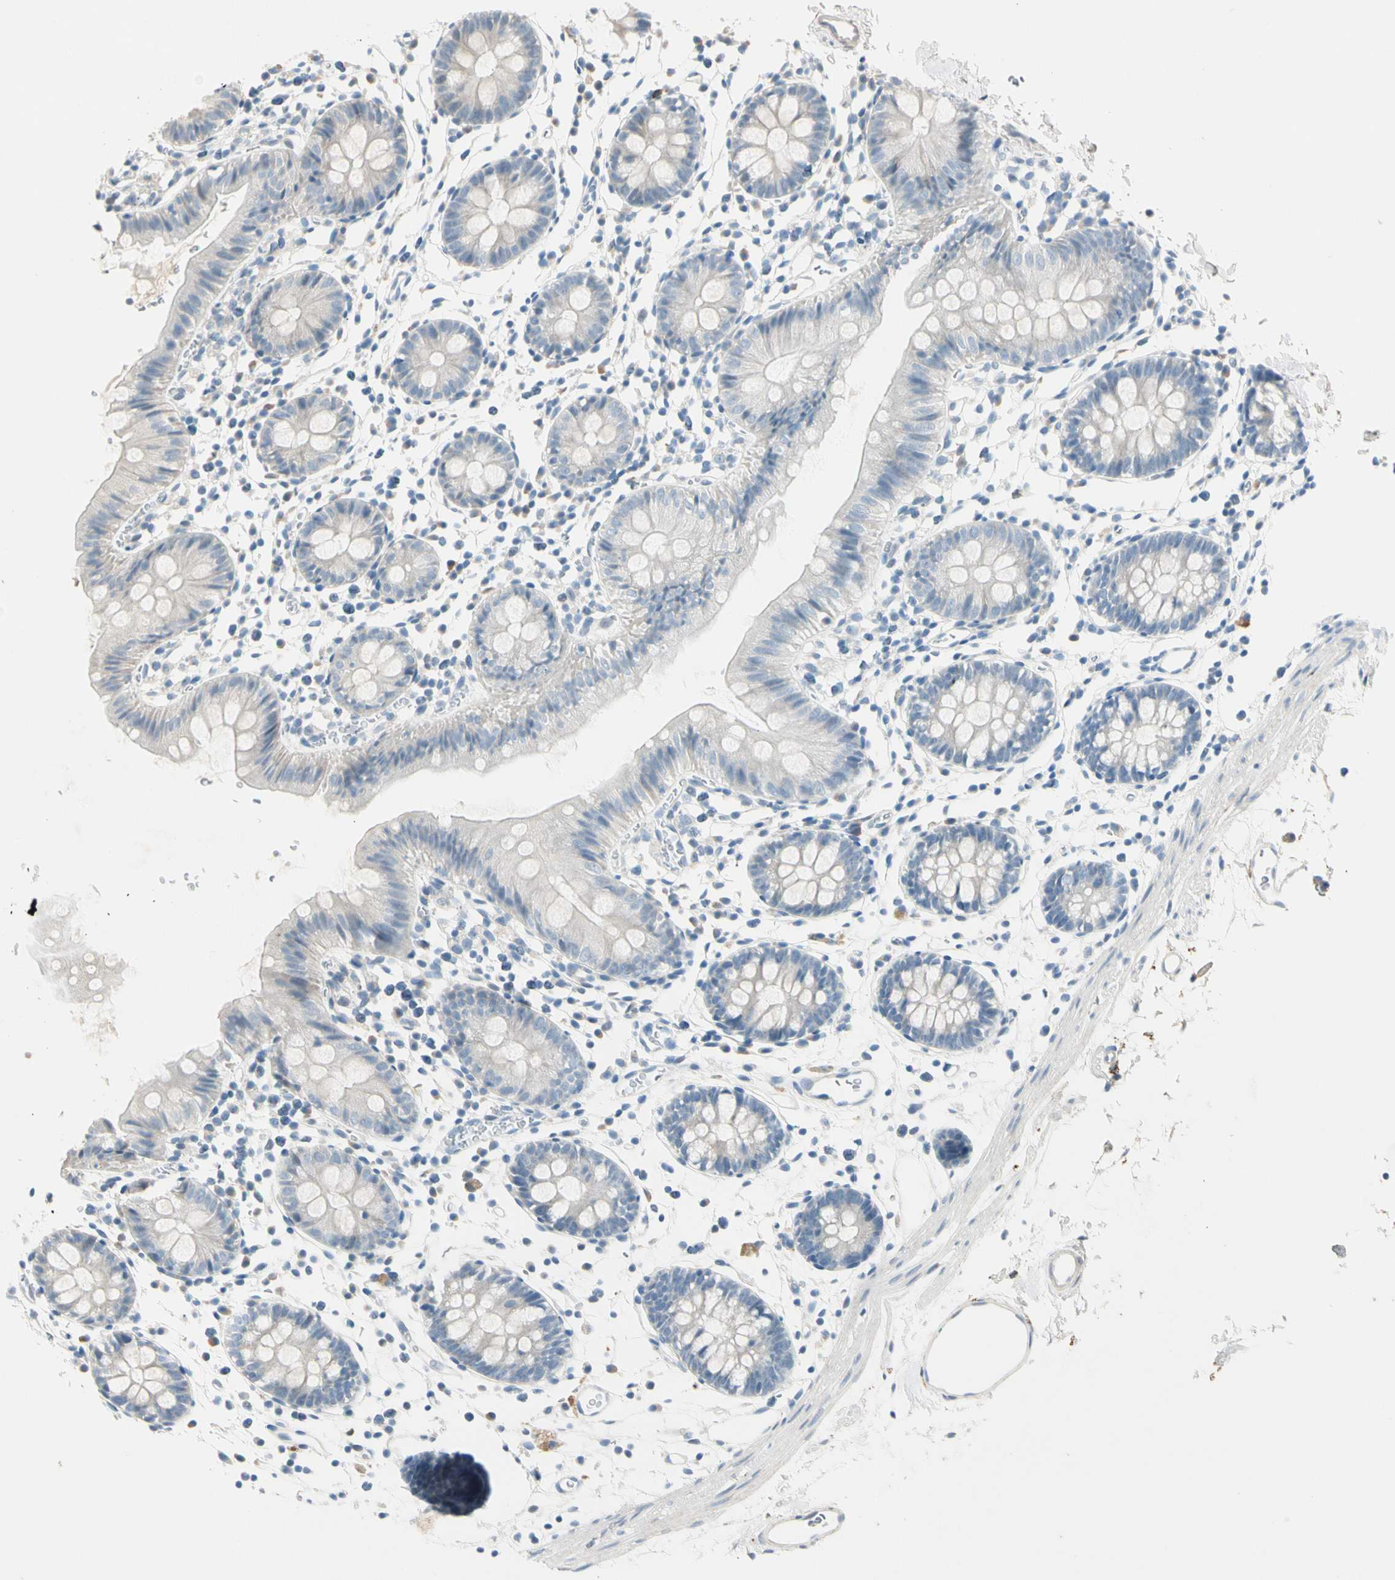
{"staining": {"intensity": "negative", "quantity": "none", "location": "none"}, "tissue": "colon", "cell_type": "Endothelial cells", "image_type": "normal", "snomed": [{"axis": "morphology", "description": "Normal tissue, NOS"}, {"axis": "topography", "description": "Colon"}], "caption": "High power microscopy photomicrograph of an immunohistochemistry (IHC) micrograph of normal colon, revealing no significant staining in endothelial cells.", "gene": "SERPIND1", "patient": {"sex": "male", "age": 14}}